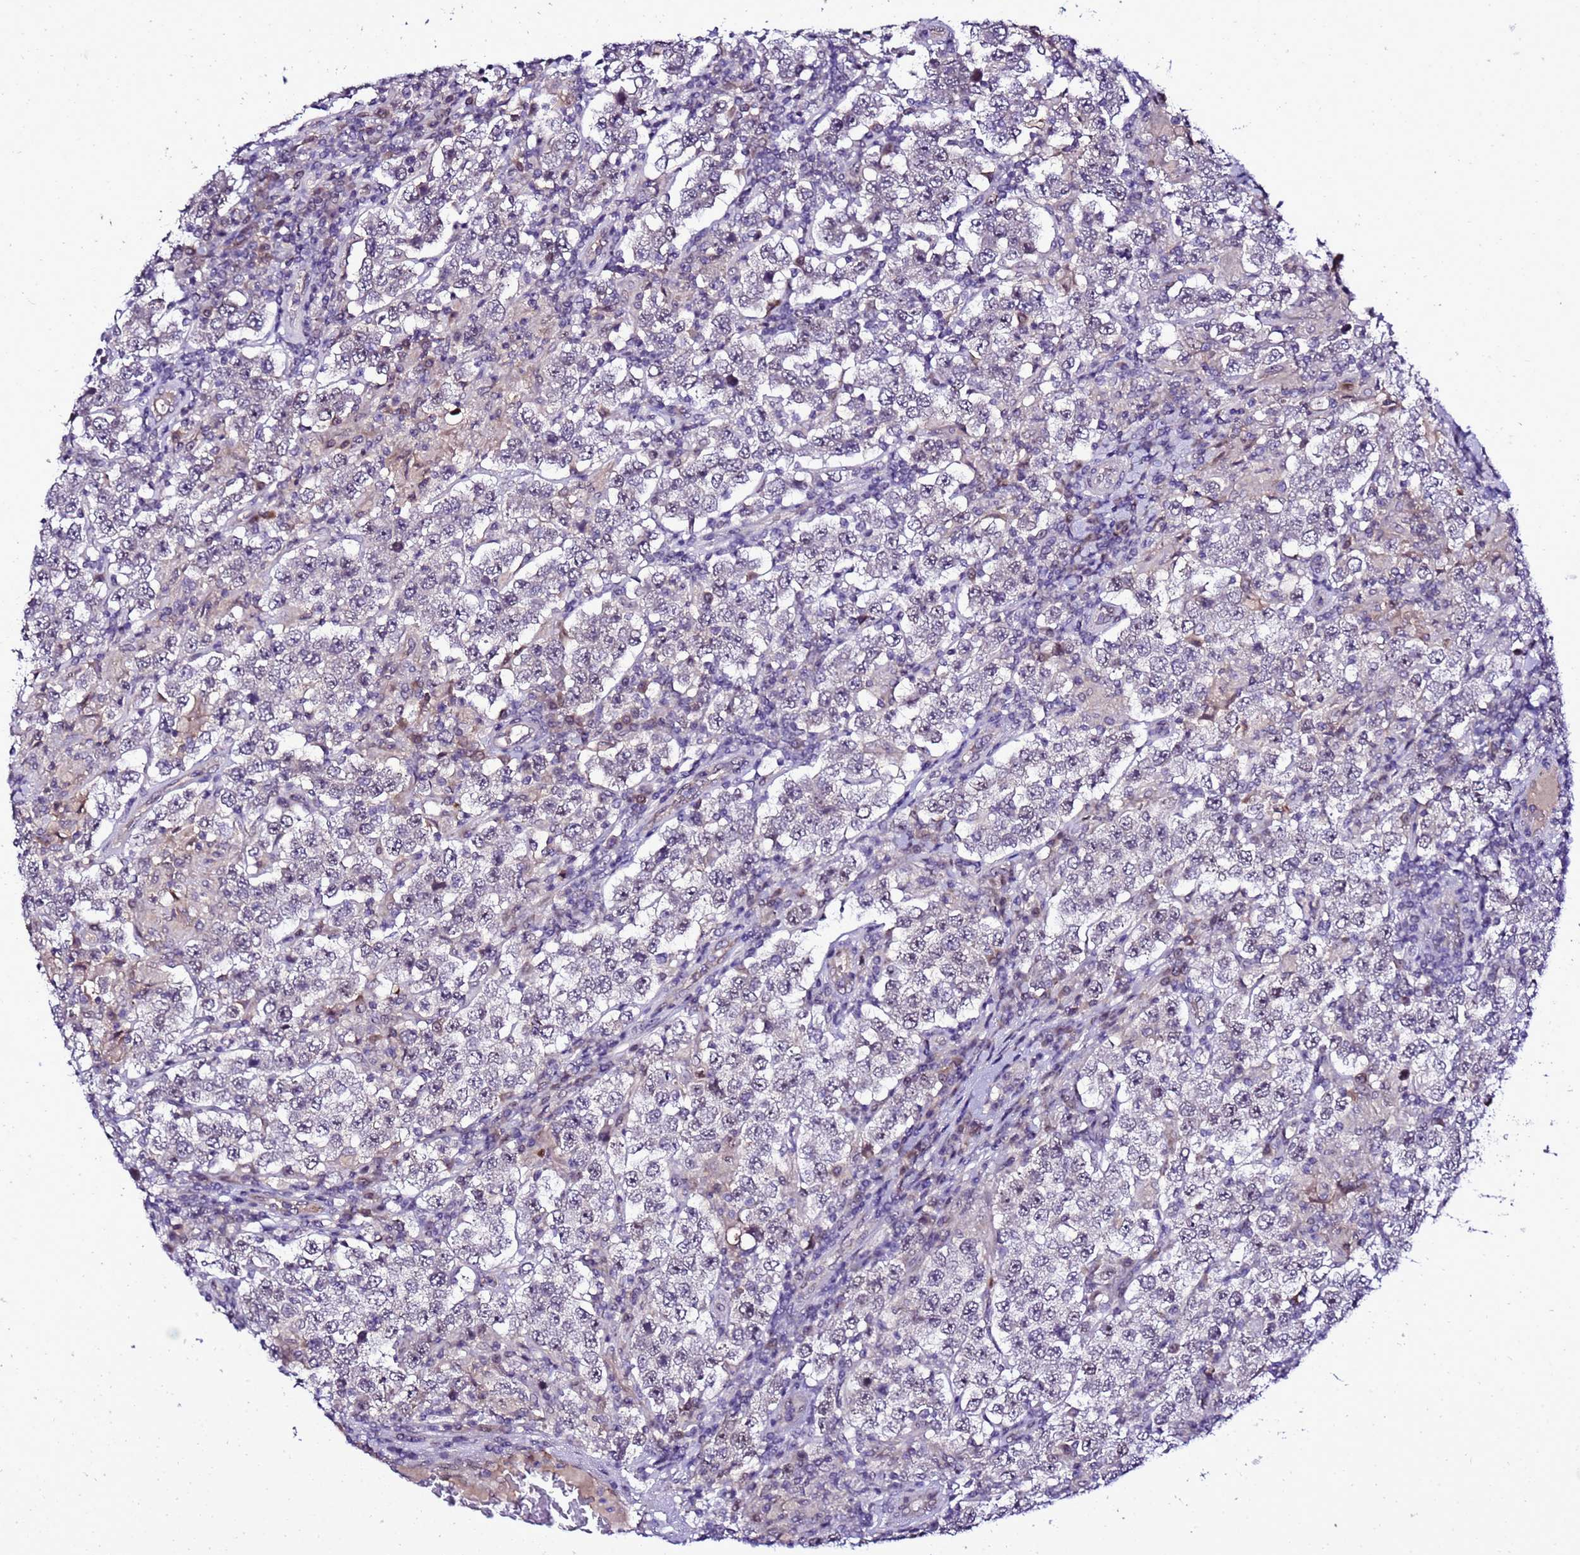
{"staining": {"intensity": "negative", "quantity": "none", "location": "none"}, "tissue": "testis cancer", "cell_type": "Tumor cells", "image_type": "cancer", "snomed": [{"axis": "morphology", "description": "Normal tissue, NOS"}, {"axis": "morphology", "description": "Urothelial carcinoma, High grade"}, {"axis": "morphology", "description": "Seminoma, NOS"}, {"axis": "morphology", "description": "Carcinoma, Embryonal, NOS"}, {"axis": "topography", "description": "Urinary bladder"}, {"axis": "topography", "description": "Testis"}], "caption": "Tumor cells show no significant protein expression in testis cancer.", "gene": "C19orf47", "patient": {"sex": "male", "age": 41}}